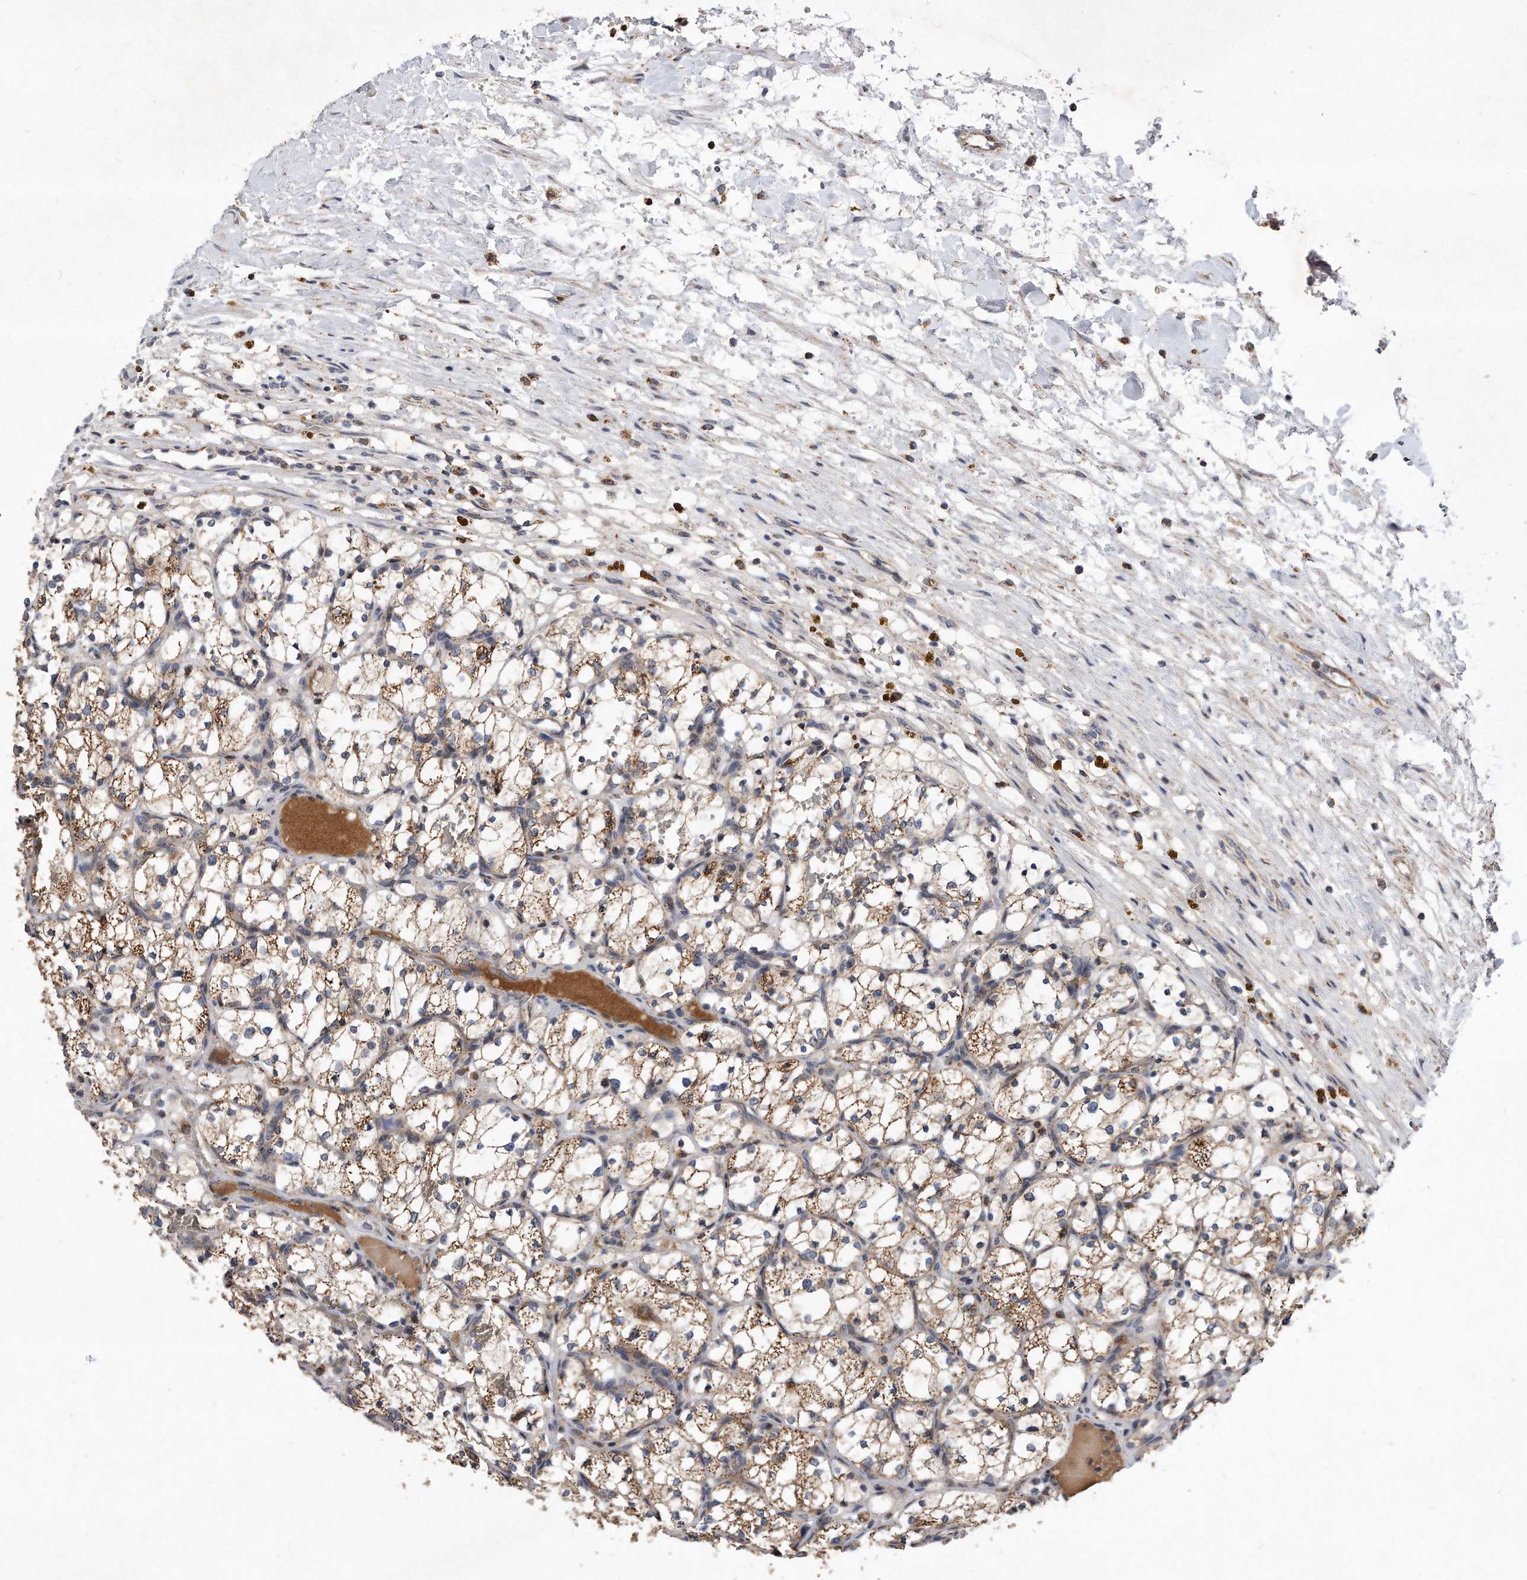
{"staining": {"intensity": "moderate", "quantity": "25%-75%", "location": "cytoplasmic/membranous"}, "tissue": "renal cancer", "cell_type": "Tumor cells", "image_type": "cancer", "snomed": [{"axis": "morphology", "description": "Adenocarcinoma, NOS"}, {"axis": "topography", "description": "Kidney"}], "caption": "Immunohistochemical staining of human renal cancer (adenocarcinoma) exhibits moderate cytoplasmic/membranous protein staining in approximately 25%-75% of tumor cells.", "gene": "PPP5C", "patient": {"sex": "female", "age": 69}}